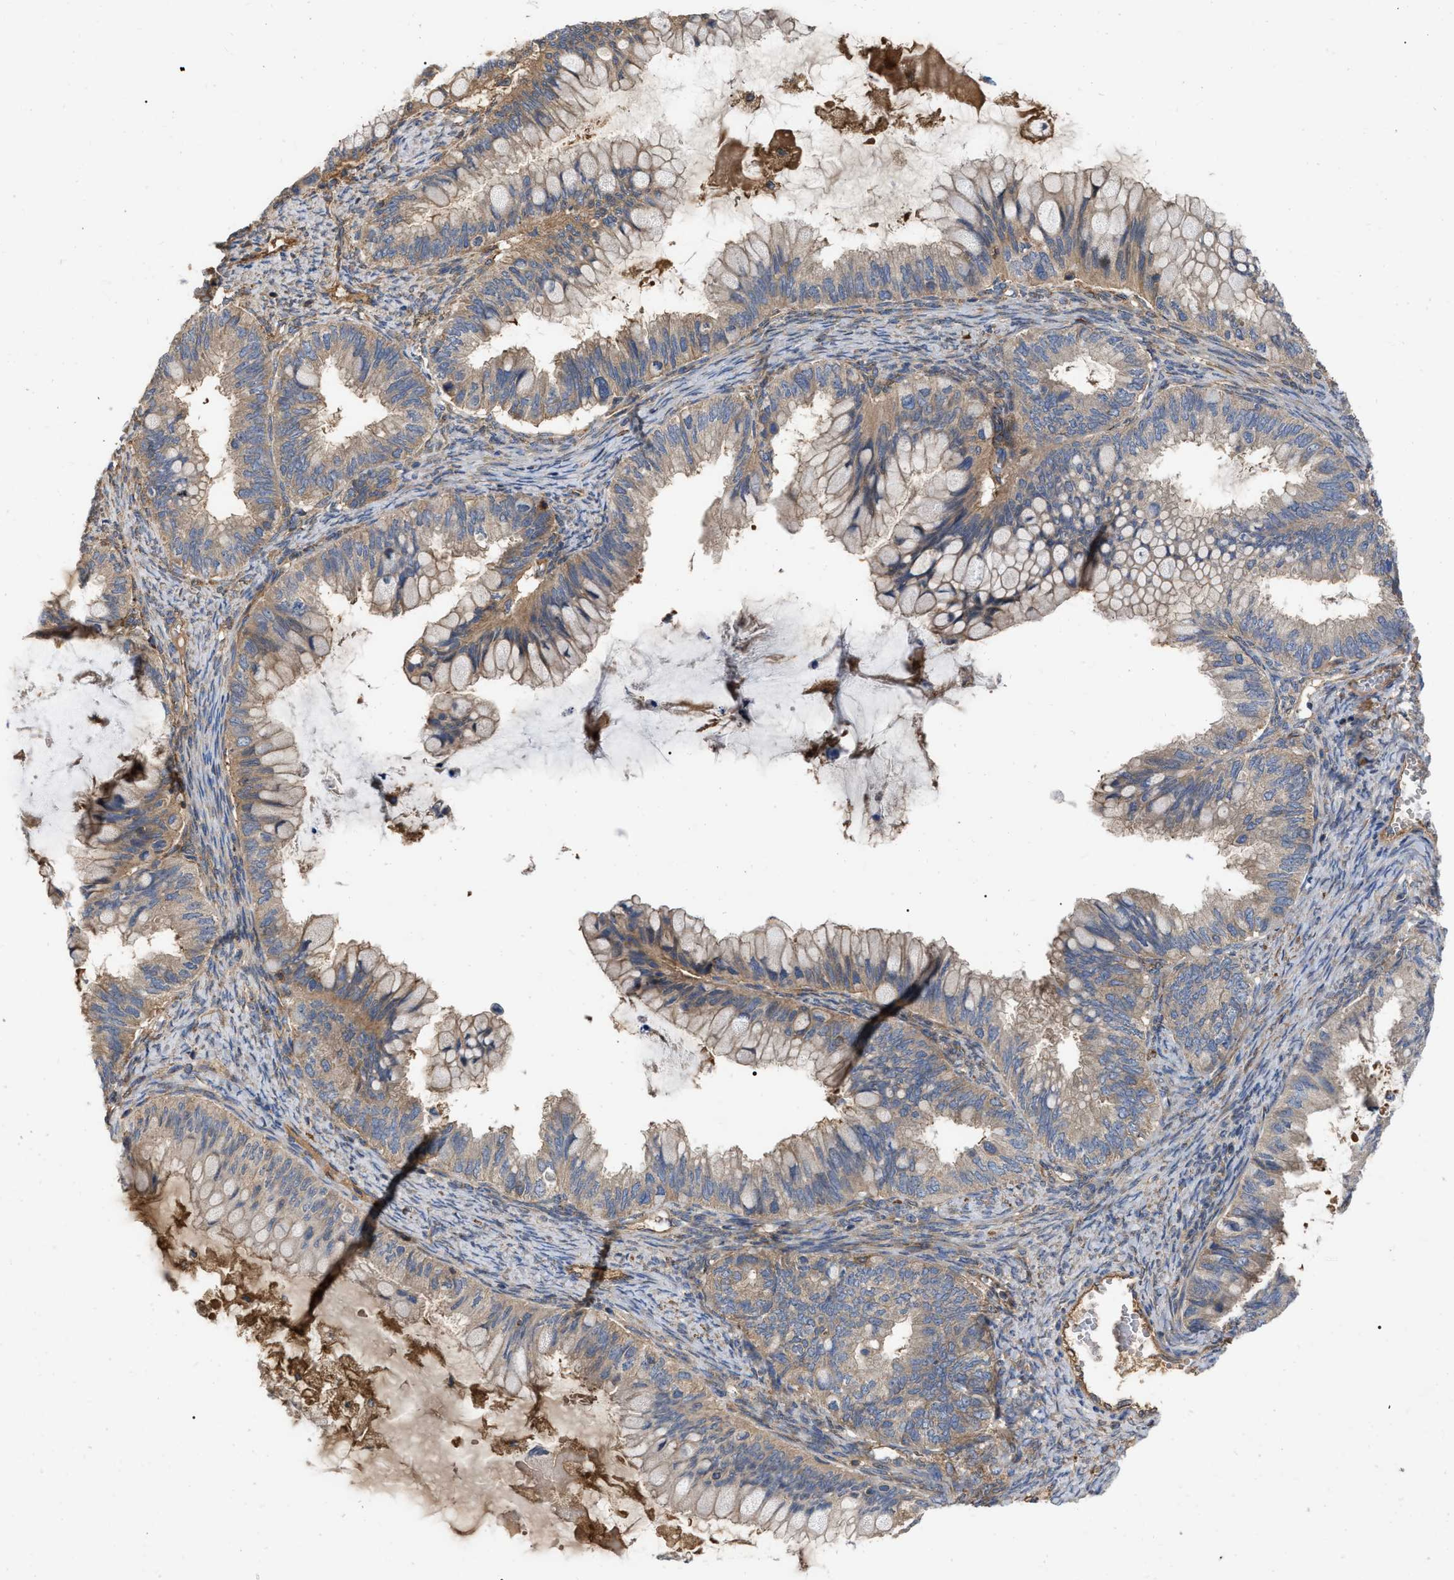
{"staining": {"intensity": "weak", "quantity": ">75%", "location": "cytoplasmic/membranous"}, "tissue": "ovarian cancer", "cell_type": "Tumor cells", "image_type": "cancer", "snomed": [{"axis": "morphology", "description": "Cystadenocarcinoma, mucinous, NOS"}, {"axis": "topography", "description": "Ovary"}], "caption": "Tumor cells demonstrate weak cytoplasmic/membranous positivity in about >75% of cells in ovarian mucinous cystadenocarcinoma.", "gene": "RABEP1", "patient": {"sex": "female", "age": 80}}